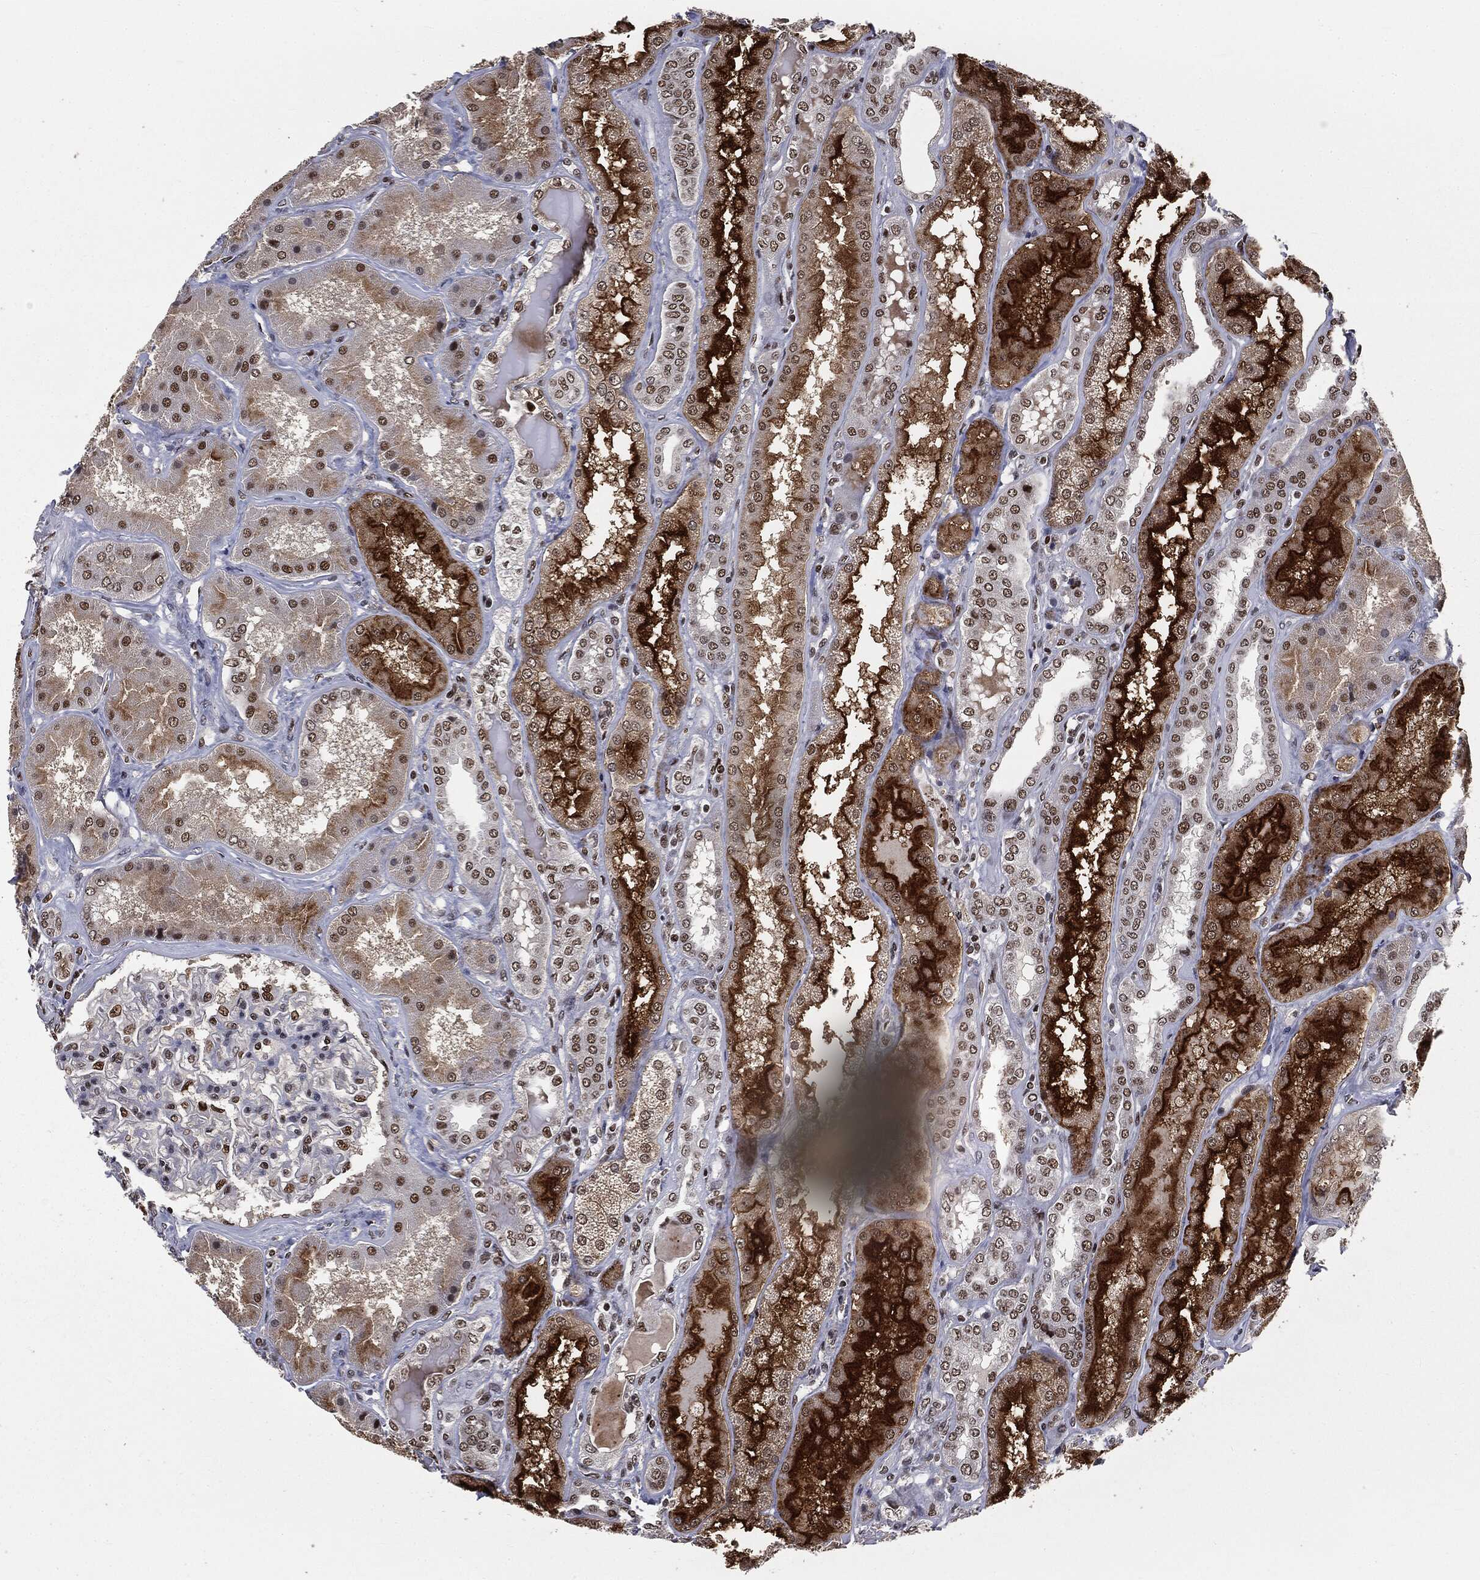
{"staining": {"intensity": "strong", "quantity": "<25%", "location": "nuclear"}, "tissue": "kidney", "cell_type": "Cells in glomeruli", "image_type": "normal", "snomed": [{"axis": "morphology", "description": "Normal tissue, NOS"}, {"axis": "topography", "description": "Kidney"}], "caption": "Kidney stained for a protein exhibits strong nuclear positivity in cells in glomeruli. The staining is performed using DAB brown chromogen to label protein expression. The nuclei are counter-stained blue using hematoxylin.", "gene": "DPH2", "patient": {"sex": "female", "age": 56}}